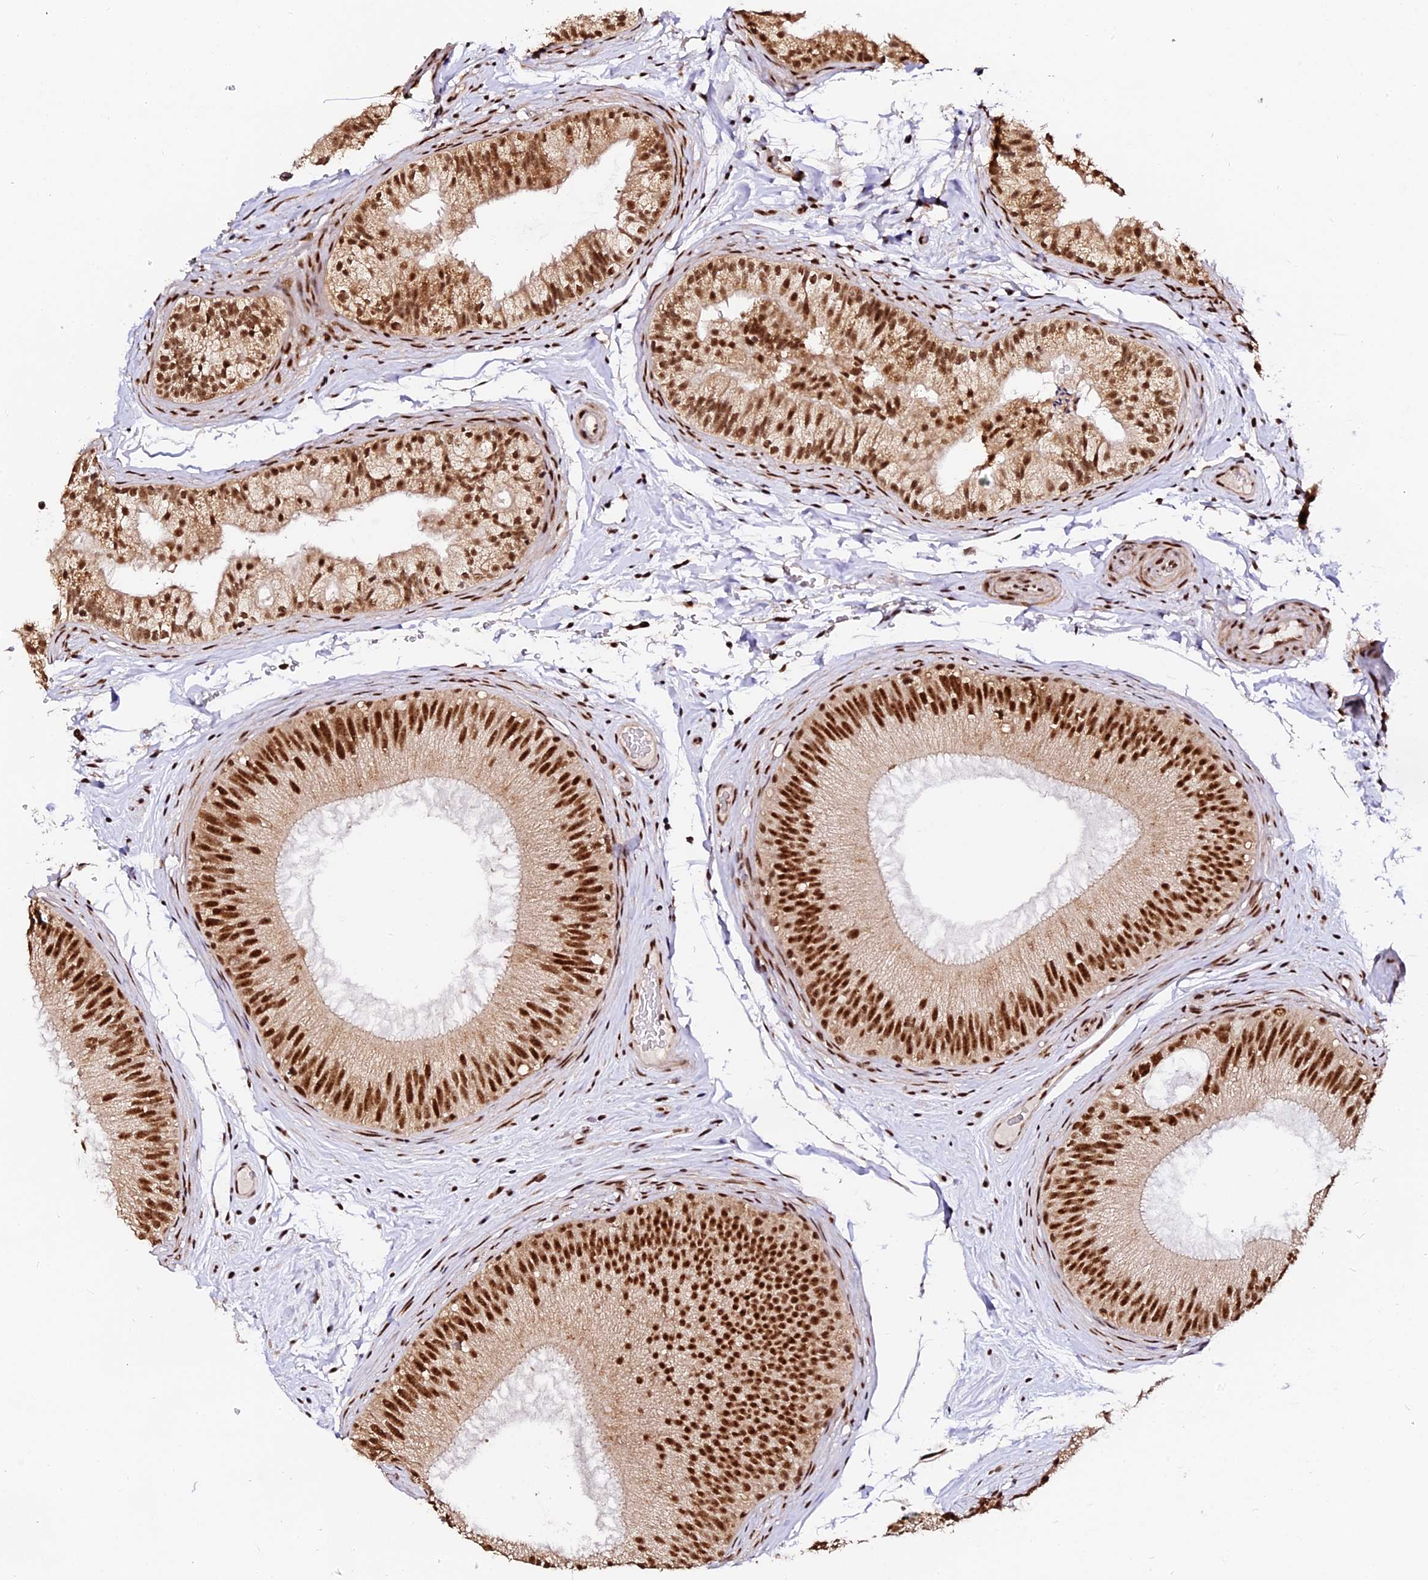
{"staining": {"intensity": "strong", "quantity": ">75%", "location": "nuclear"}, "tissue": "epididymis", "cell_type": "Glandular cells", "image_type": "normal", "snomed": [{"axis": "morphology", "description": "Normal tissue, NOS"}, {"axis": "topography", "description": "Epididymis"}], "caption": "High-power microscopy captured an IHC micrograph of normal epididymis, revealing strong nuclear expression in about >75% of glandular cells.", "gene": "MCRS1", "patient": {"sex": "male", "age": 45}}